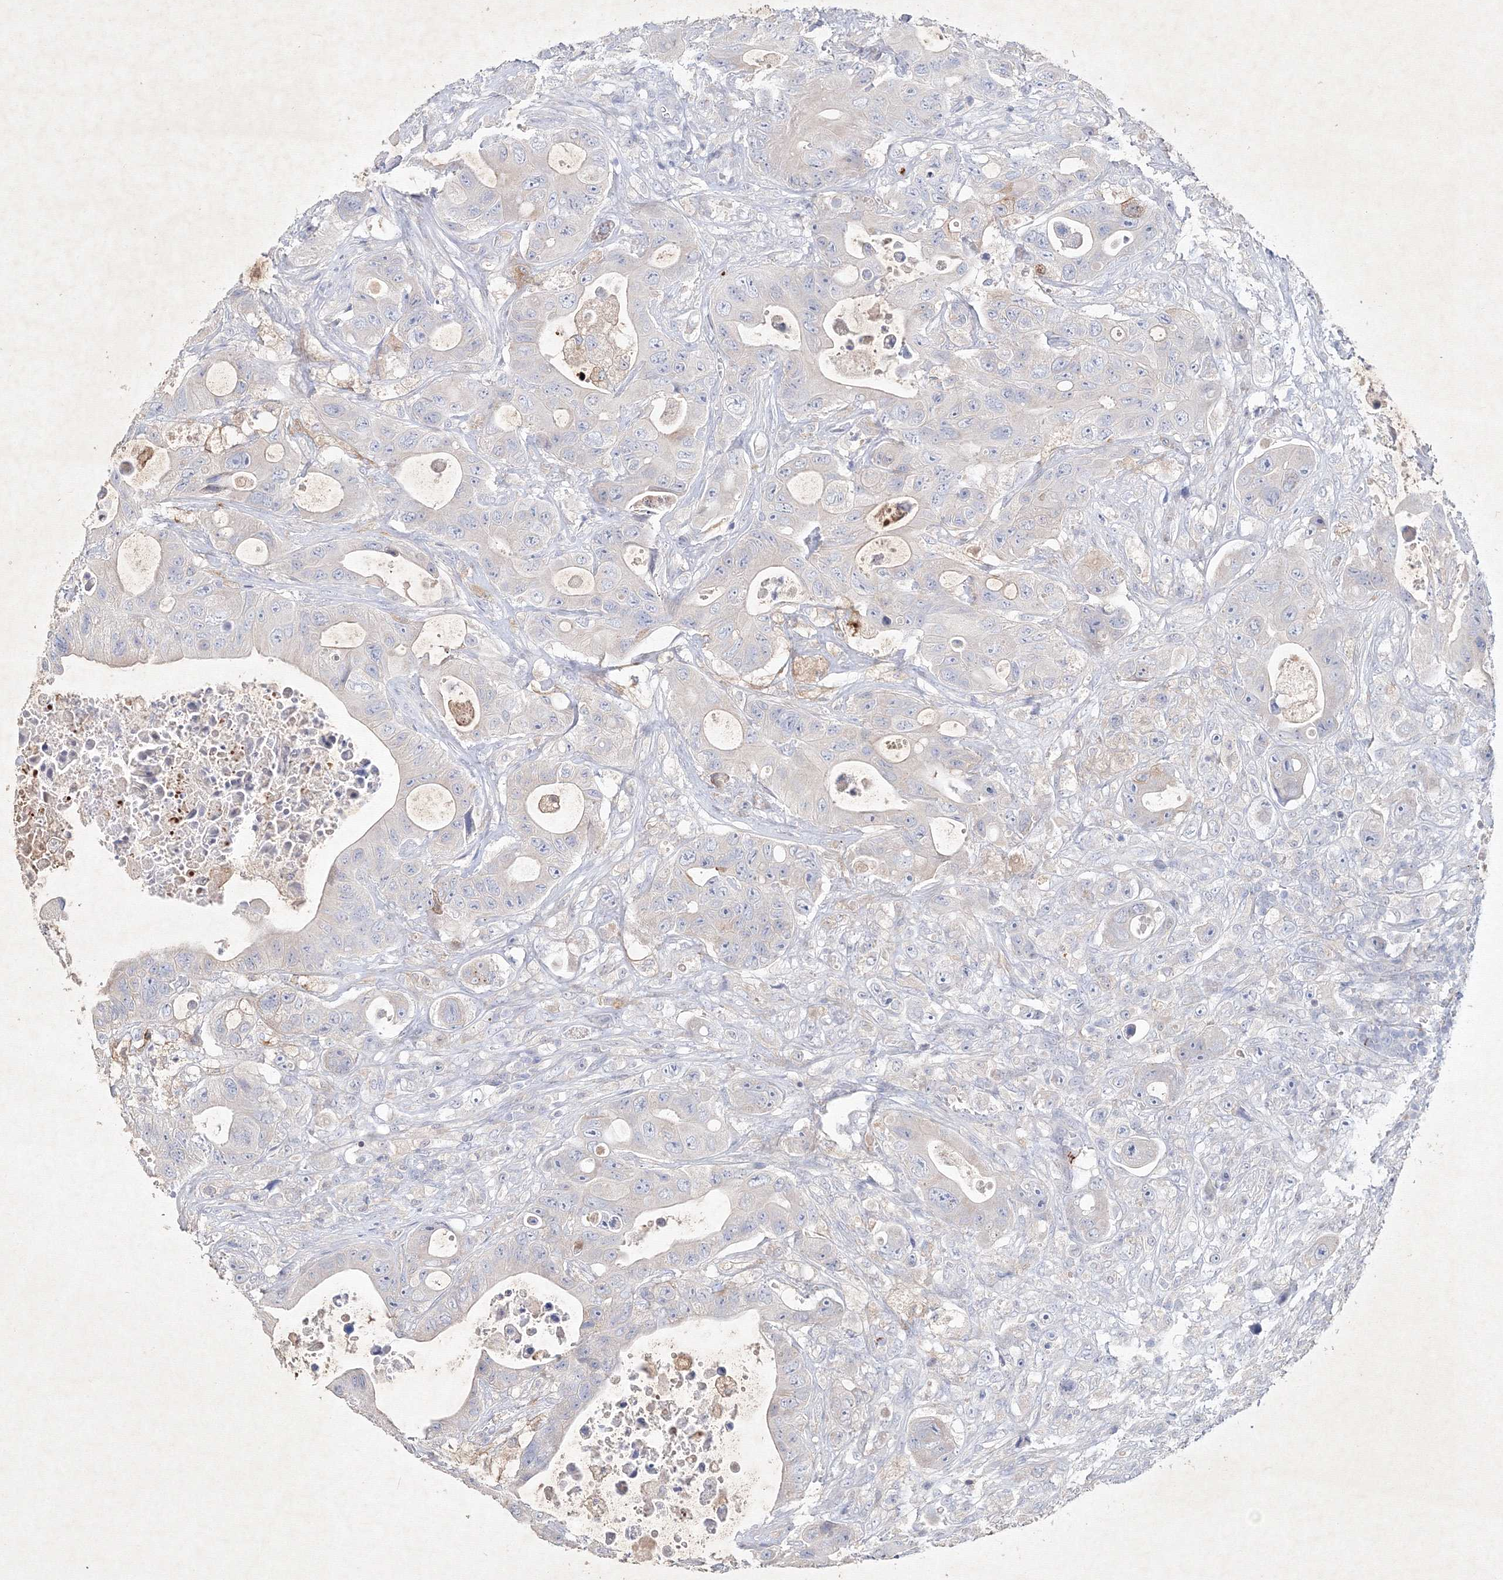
{"staining": {"intensity": "negative", "quantity": "none", "location": "none"}, "tissue": "colorectal cancer", "cell_type": "Tumor cells", "image_type": "cancer", "snomed": [{"axis": "morphology", "description": "Adenocarcinoma, NOS"}, {"axis": "topography", "description": "Colon"}], "caption": "Tumor cells are negative for protein expression in human colorectal cancer (adenocarcinoma). Nuclei are stained in blue.", "gene": "CXXC4", "patient": {"sex": "female", "age": 46}}